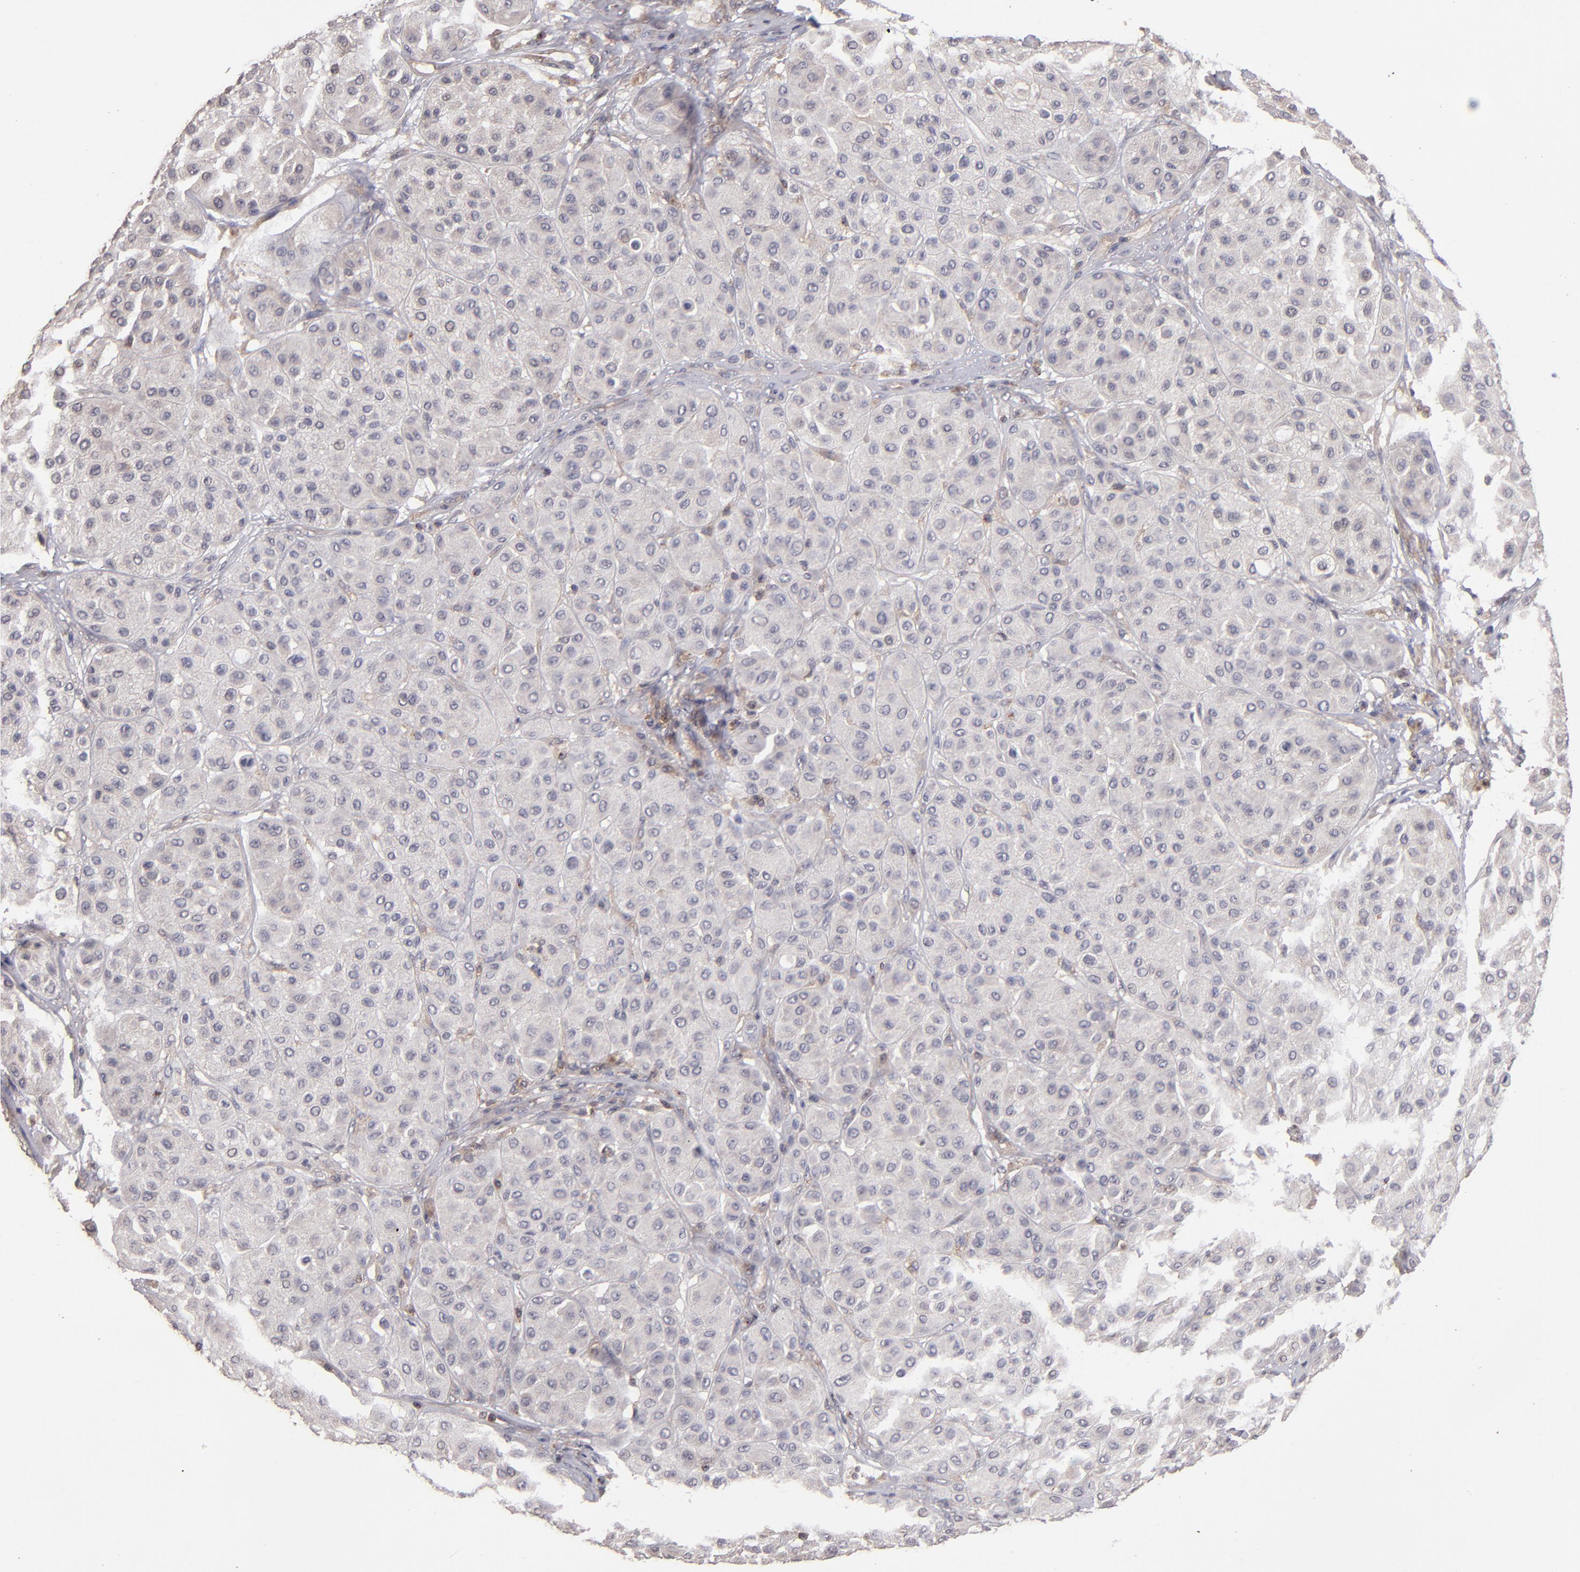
{"staining": {"intensity": "negative", "quantity": "none", "location": "none"}, "tissue": "melanoma", "cell_type": "Tumor cells", "image_type": "cancer", "snomed": [{"axis": "morphology", "description": "Normal tissue, NOS"}, {"axis": "morphology", "description": "Malignant melanoma, Metastatic site"}, {"axis": "topography", "description": "Skin"}], "caption": "High power microscopy micrograph of an immunohistochemistry micrograph of malignant melanoma (metastatic site), revealing no significant positivity in tumor cells. (DAB immunohistochemistry (IHC) with hematoxylin counter stain).", "gene": "NF2", "patient": {"sex": "male", "age": 41}}